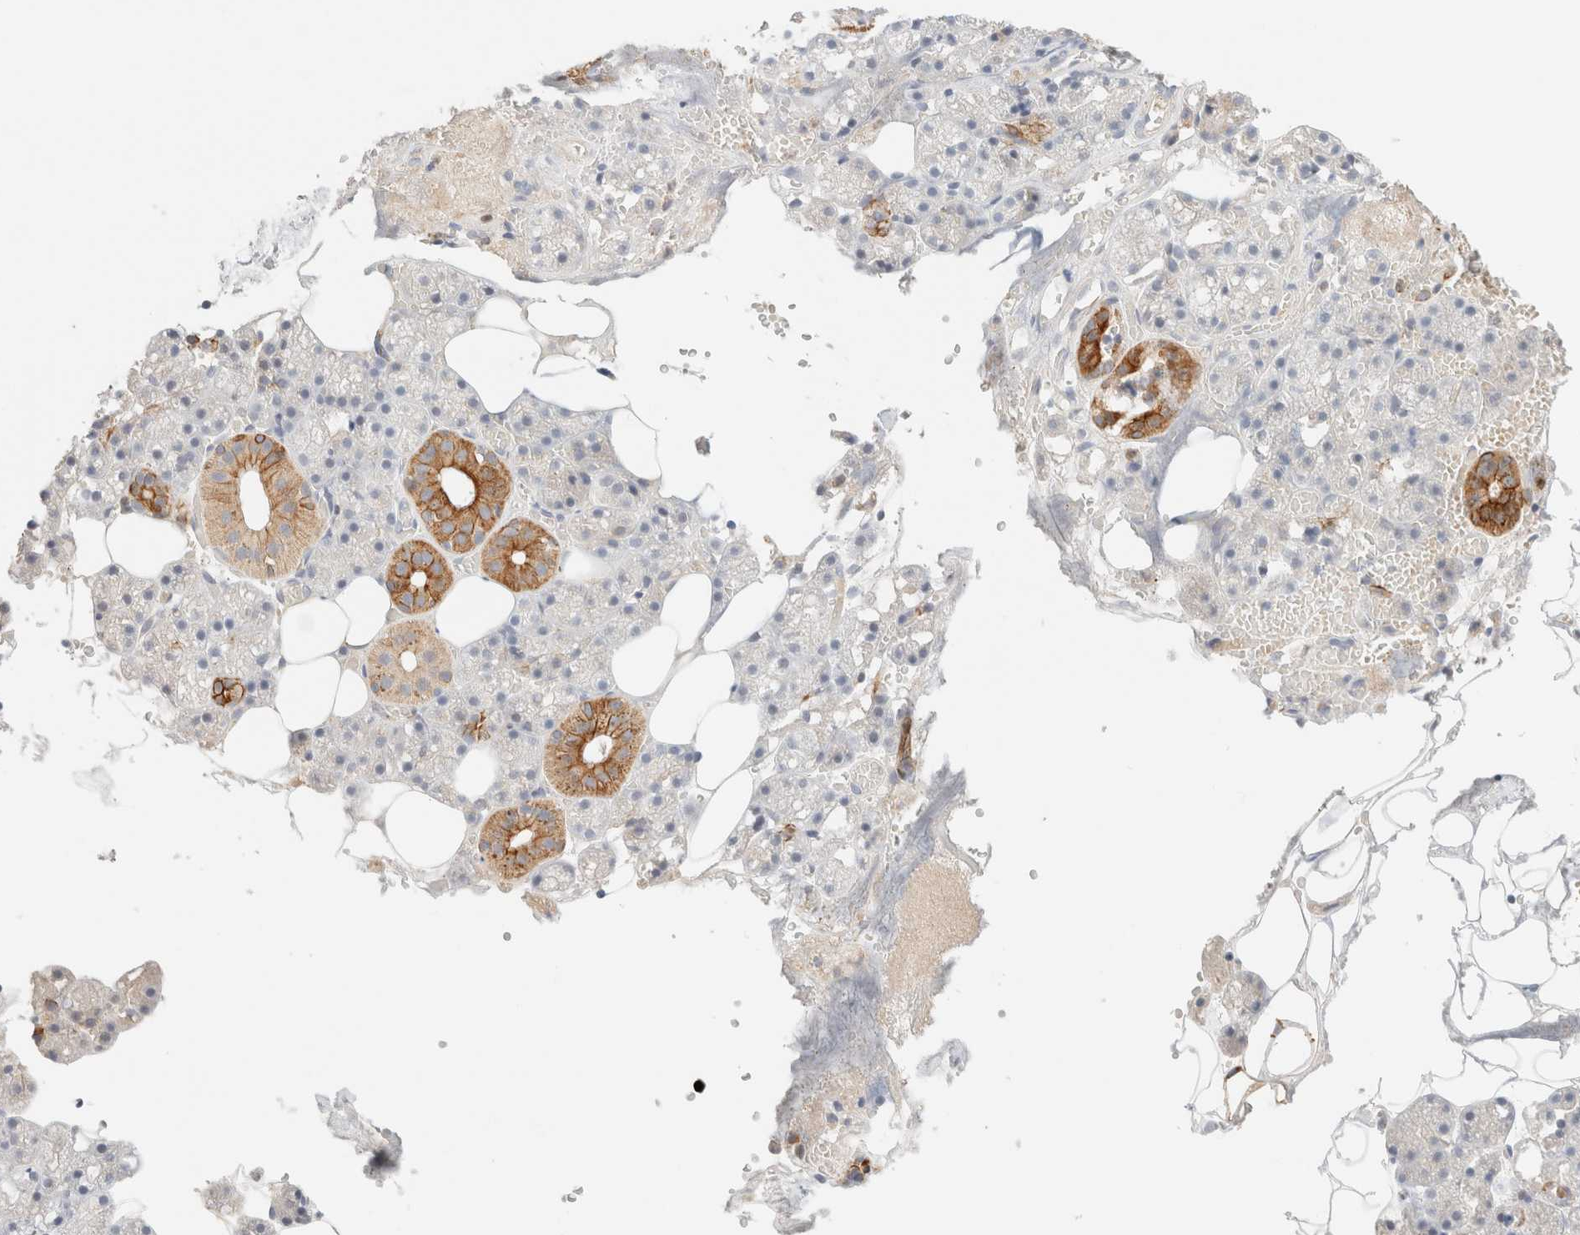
{"staining": {"intensity": "moderate", "quantity": "<25%", "location": "cytoplasmic/membranous"}, "tissue": "salivary gland", "cell_type": "Glandular cells", "image_type": "normal", "snomed": [{"axis": "morphology", "description": "Normal tissue, NOS"}, {"axis": "topography", "description": "Salivary gland"}], "caption": "Immunohistochemical staining of unremarkable human salivary gland demonstrates low levels of moderate cytoplasmic/membranous expression in approximately <25% of glandular cells. (brown staining indicates protein expression, while blue staining denotes nuclei).", "gene": "SGSM2", "patient": {"sex": "male", "age": 62}}